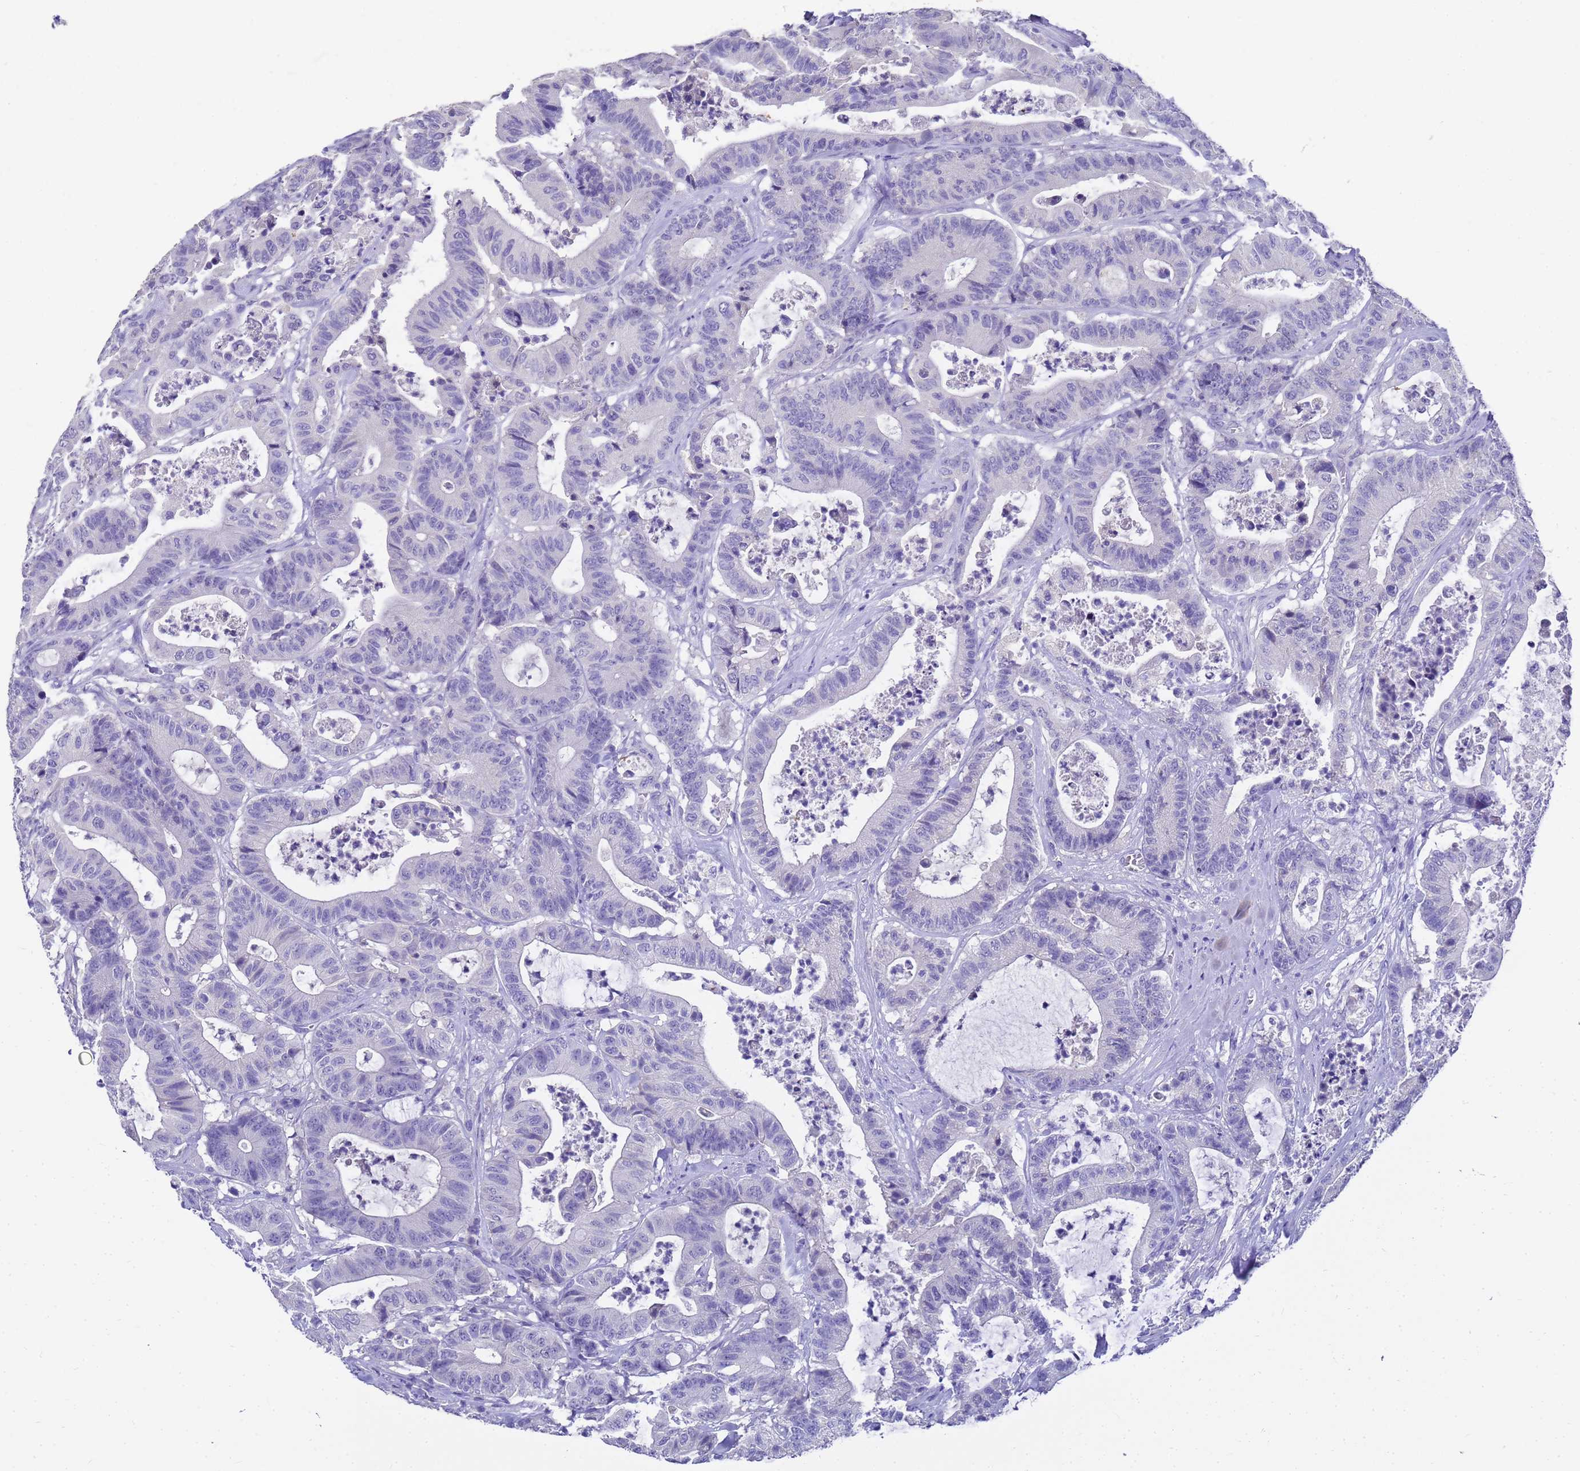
{"staining": {"intensity": "negative", "quantity": "none", "location": "none"}, "tissue": "colorectal cancer", "cell_type": "Tumor cells", "image_type": "cancer", "snomed": [{"axis": "morphology", "description": "Adenocarcinoma, NOS"}, {"axis": "topography", "description": "Colon"}], "caption": "DAB (3,3'-diaminobenzidine) immunohistochemical staining of human adenocarcinoma (colorectal) displays no significant positivity in tumor cells.", "gene": "MS4A13", "patient": {"sex": "female", "age": 84}}